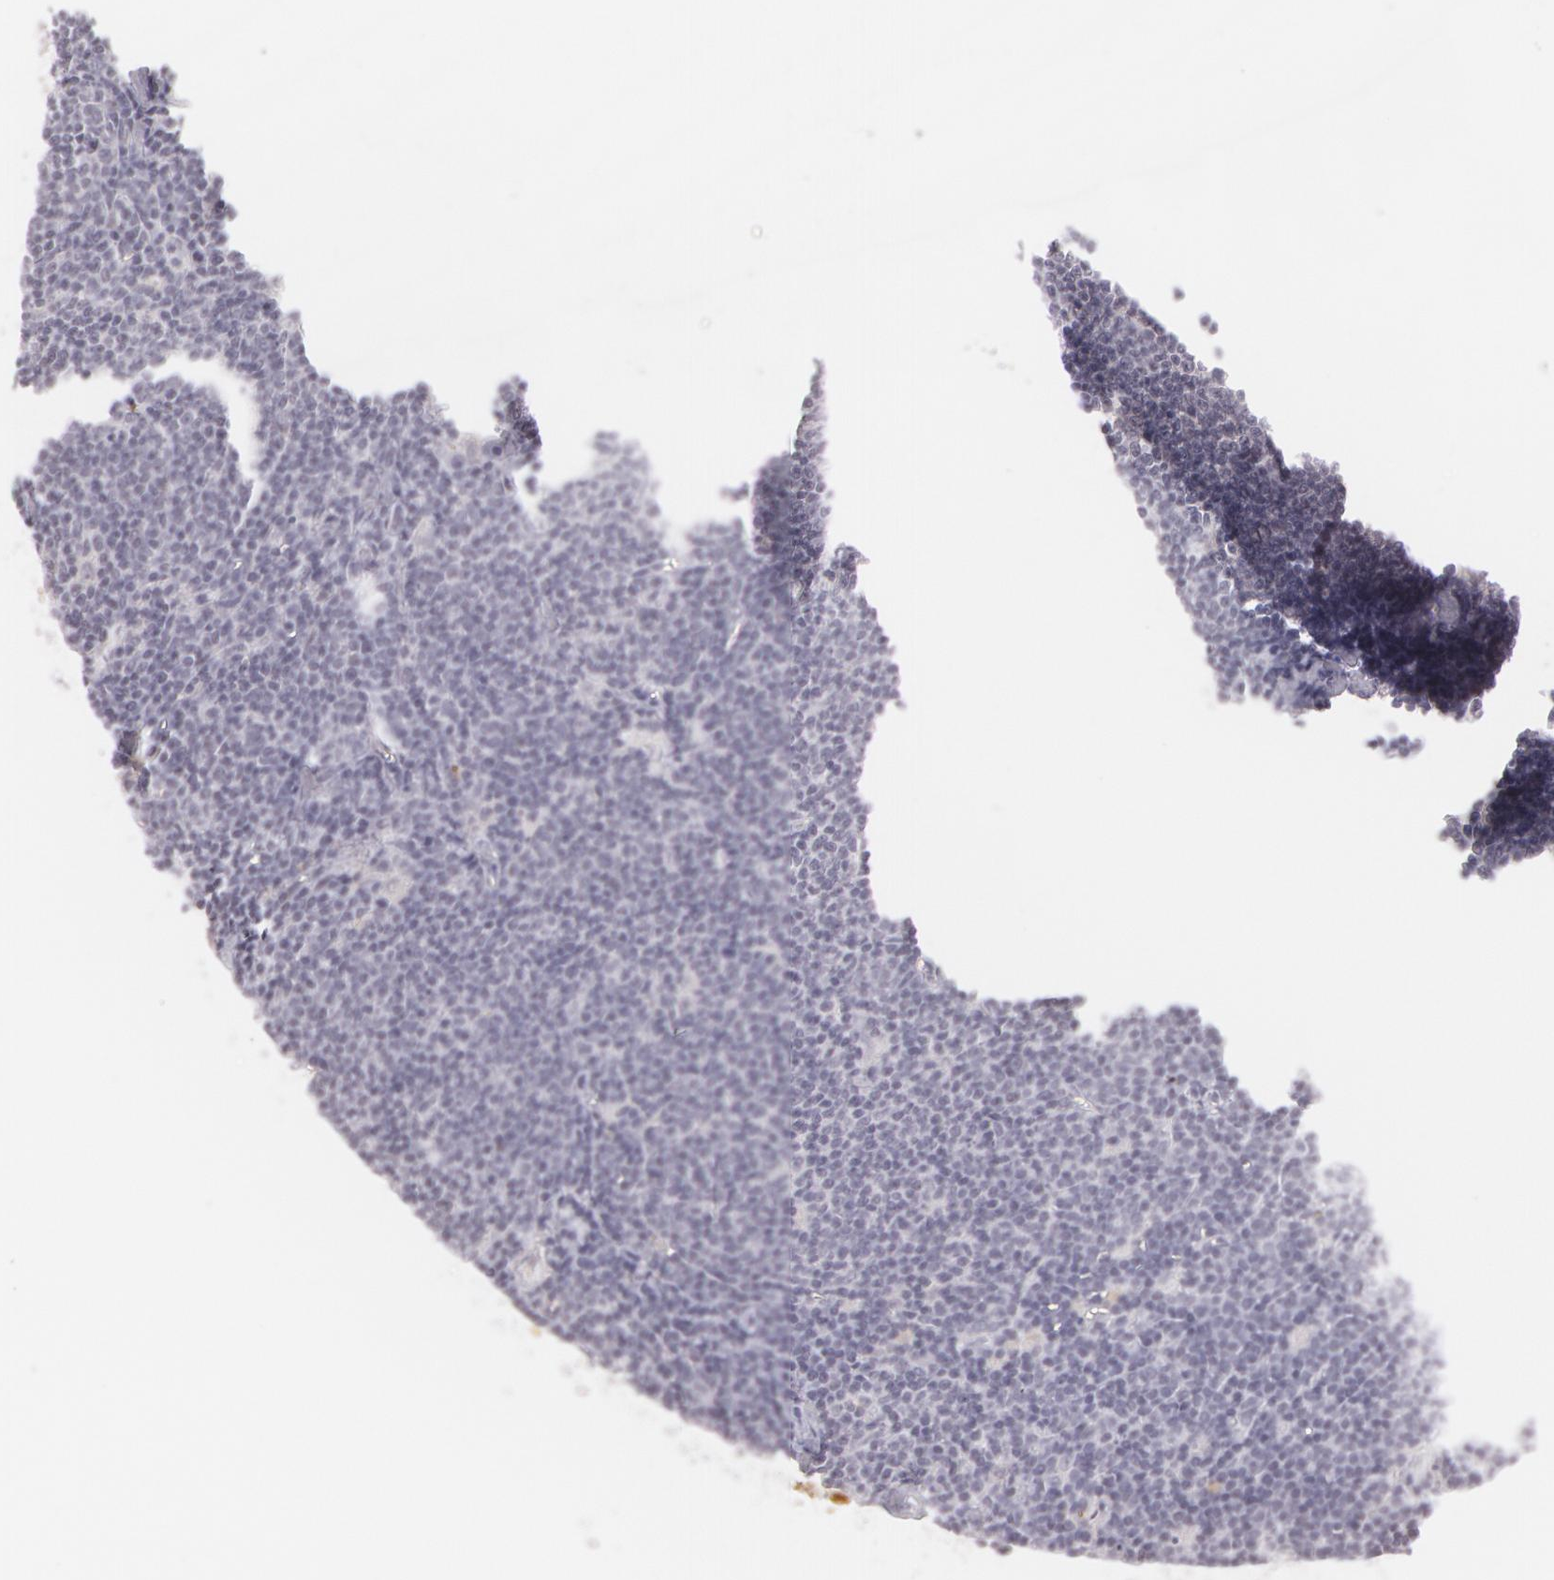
{"staining": {"intensity": "negative", "quantity": "none", "location": "none"}, "tissue": "lymphoma", "cell_type": "Tumor cells", "image_type": "cancer", "snomed": [{"axis": "morphology", "description": "Malignant lymphoma, non-Hodgkin's type, Low grade"}, {"axis": "topography", "description": "Lymph node"}], "caption": "A micrograph of human malignant lymphoma, non-Hodgkin's type (low-grade) is negative for staining in tumor cells.", "gene": "LBP", "patient": {"sex": "male", "age": 65}}